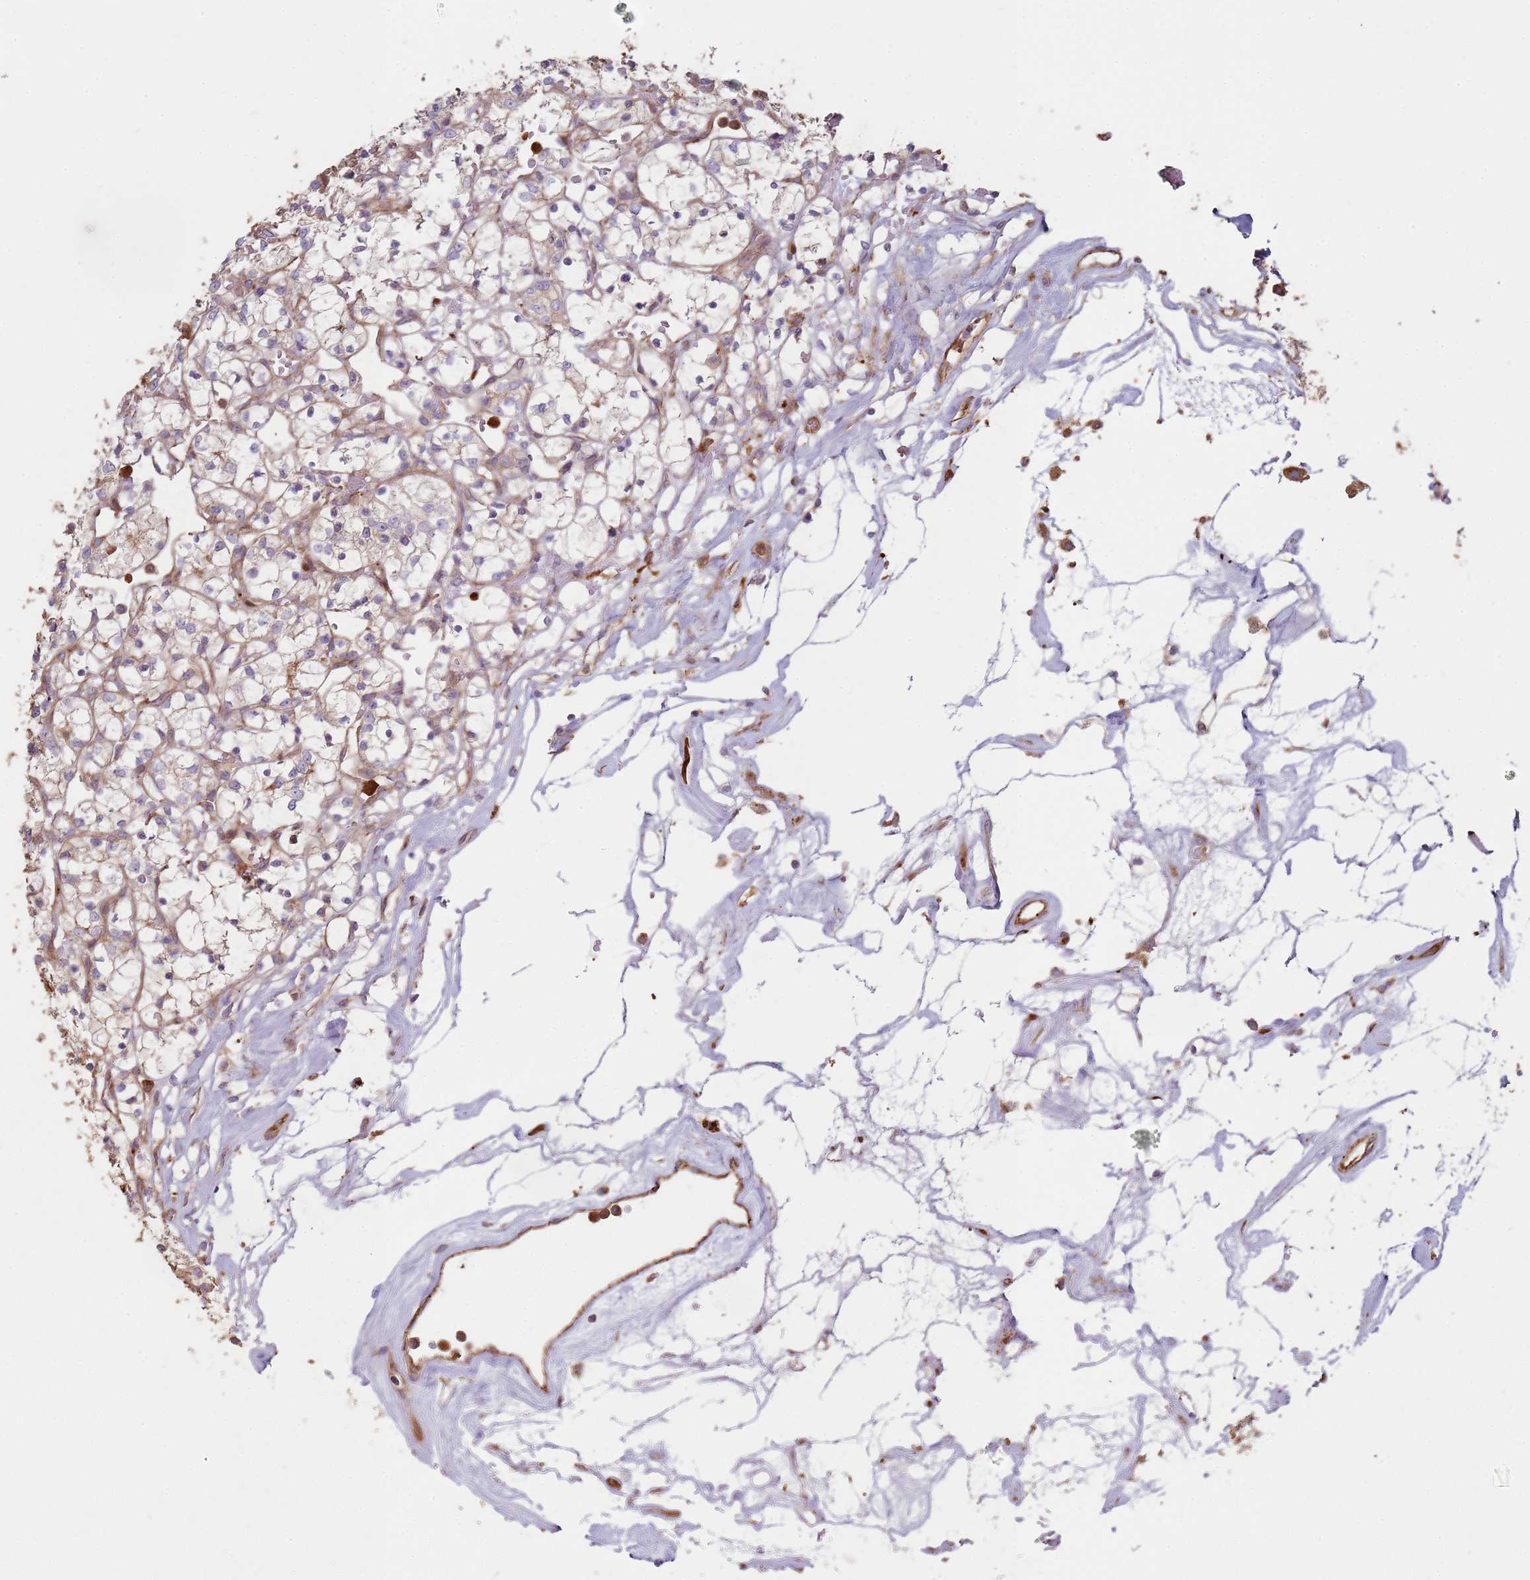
{"staining": {"intensity": "weak", "quantity": "<25%", "location": "cytoplasmic/membranous"}, "tissue": "renal cancer", "cell_type": "Tumor cells", "image_type": "cancer", "snomed": [{"axis": "morphology", "description": "Adenocarcinoma, NOS"}, {"axis": "topography", "description": "Kidney"}], "caption": "Renal cancer (adenocarcinoma) stained for a protein using immunohistochemistry demonstrates no expression tumor cells.", "gene": "NDUFAF4", "patient": {"sex": "female", "age": 69}}